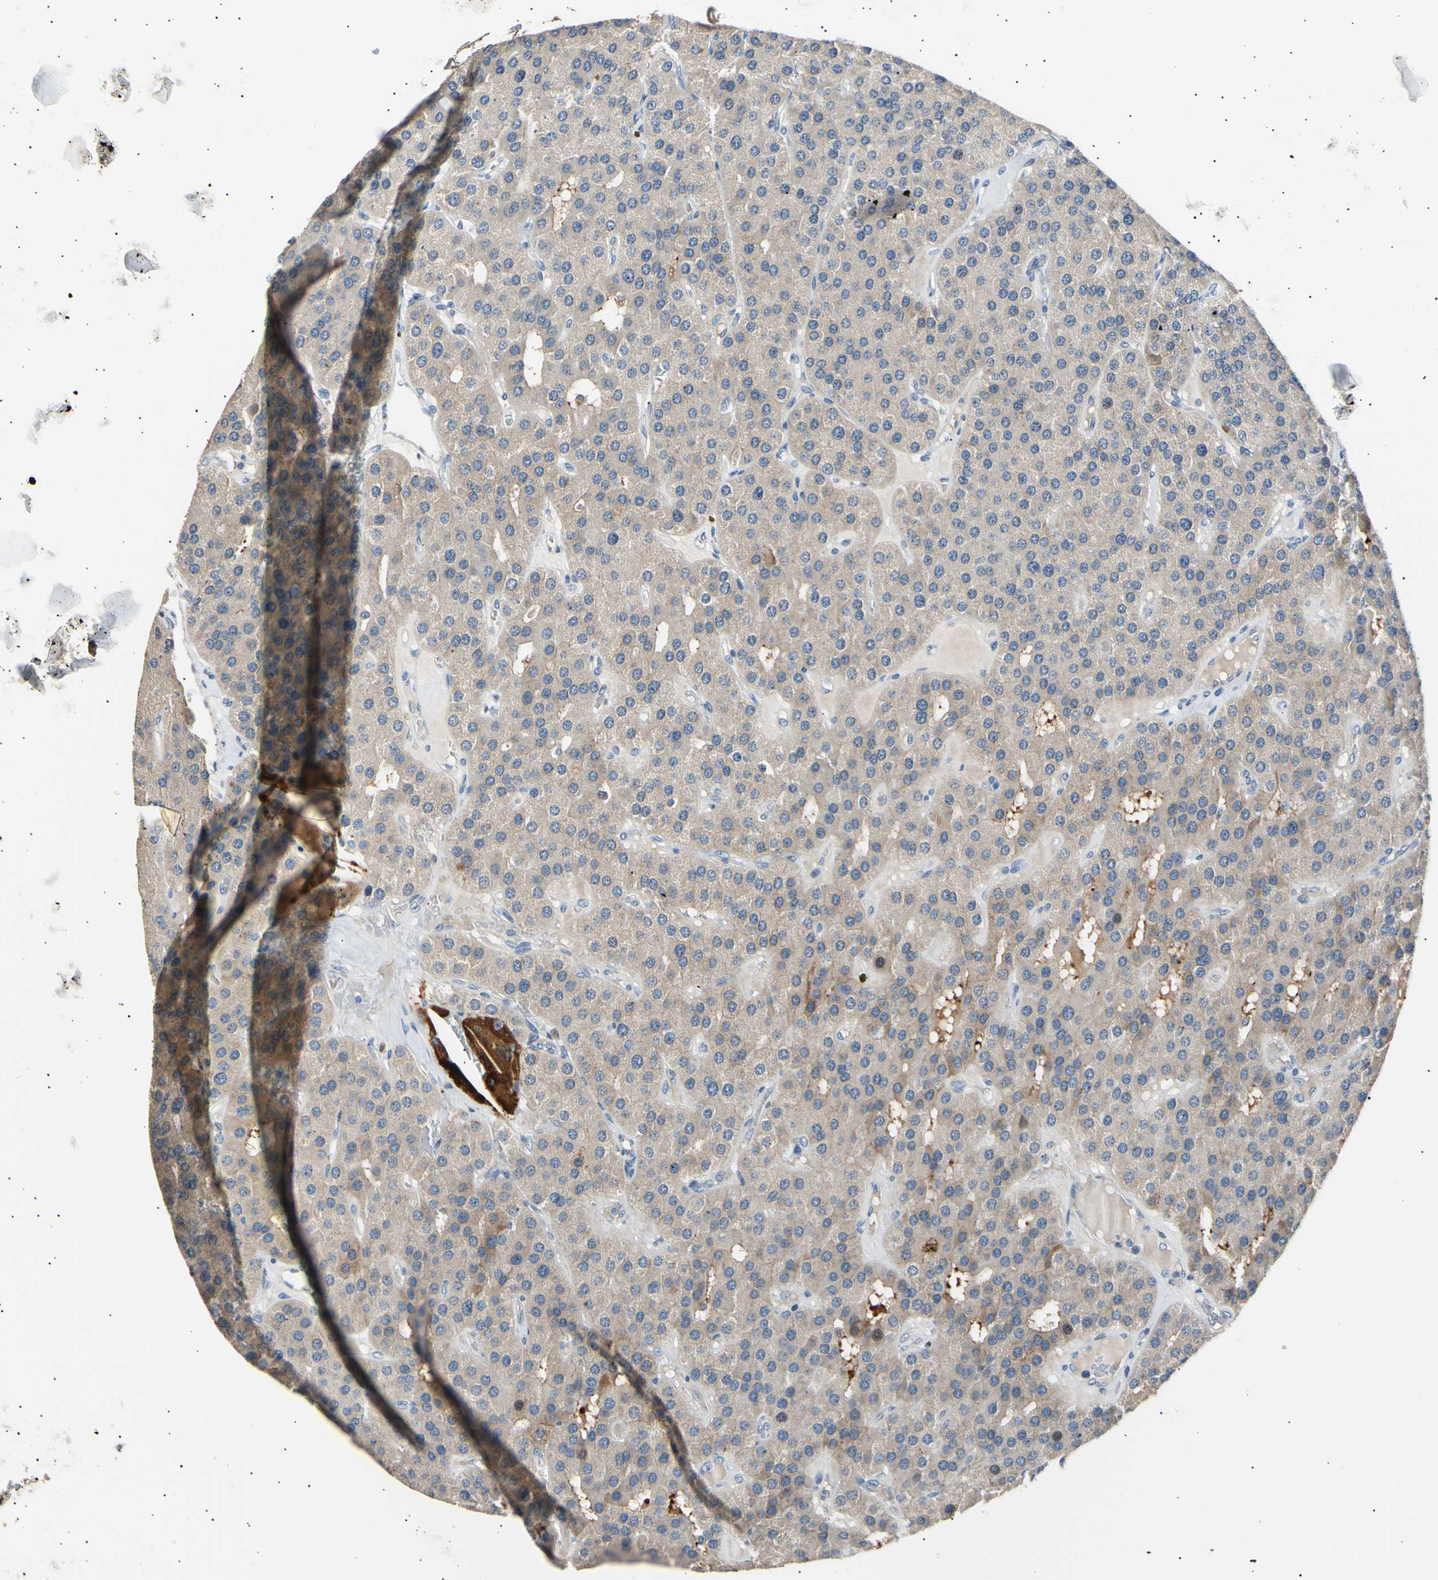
{"staining": {"intensity": "weak", "quantity": "25%-75%", "location": "cytoplasmic/membranous,nuclear"}, "tissue": "parathyroid gland", "cell_type": "Glandular cells", "image_type": "normal", "snomed": [{"axis": "morphology", "description": "Normal tissue, NOS"}, {"axis": "morphology", "description": "Adenoma, NOS"}, {"axis": "topography", "description": "Parathyroid gland"}], "caption": "Protein analysis of unremarkable parathyroid gland demonstrates weak cytoplasmic/membranous,nuclear expression in approximately 25%-75% of glandular cells.", "gene": "LDLR", "patient": {"sex": "female", "age": 86}}